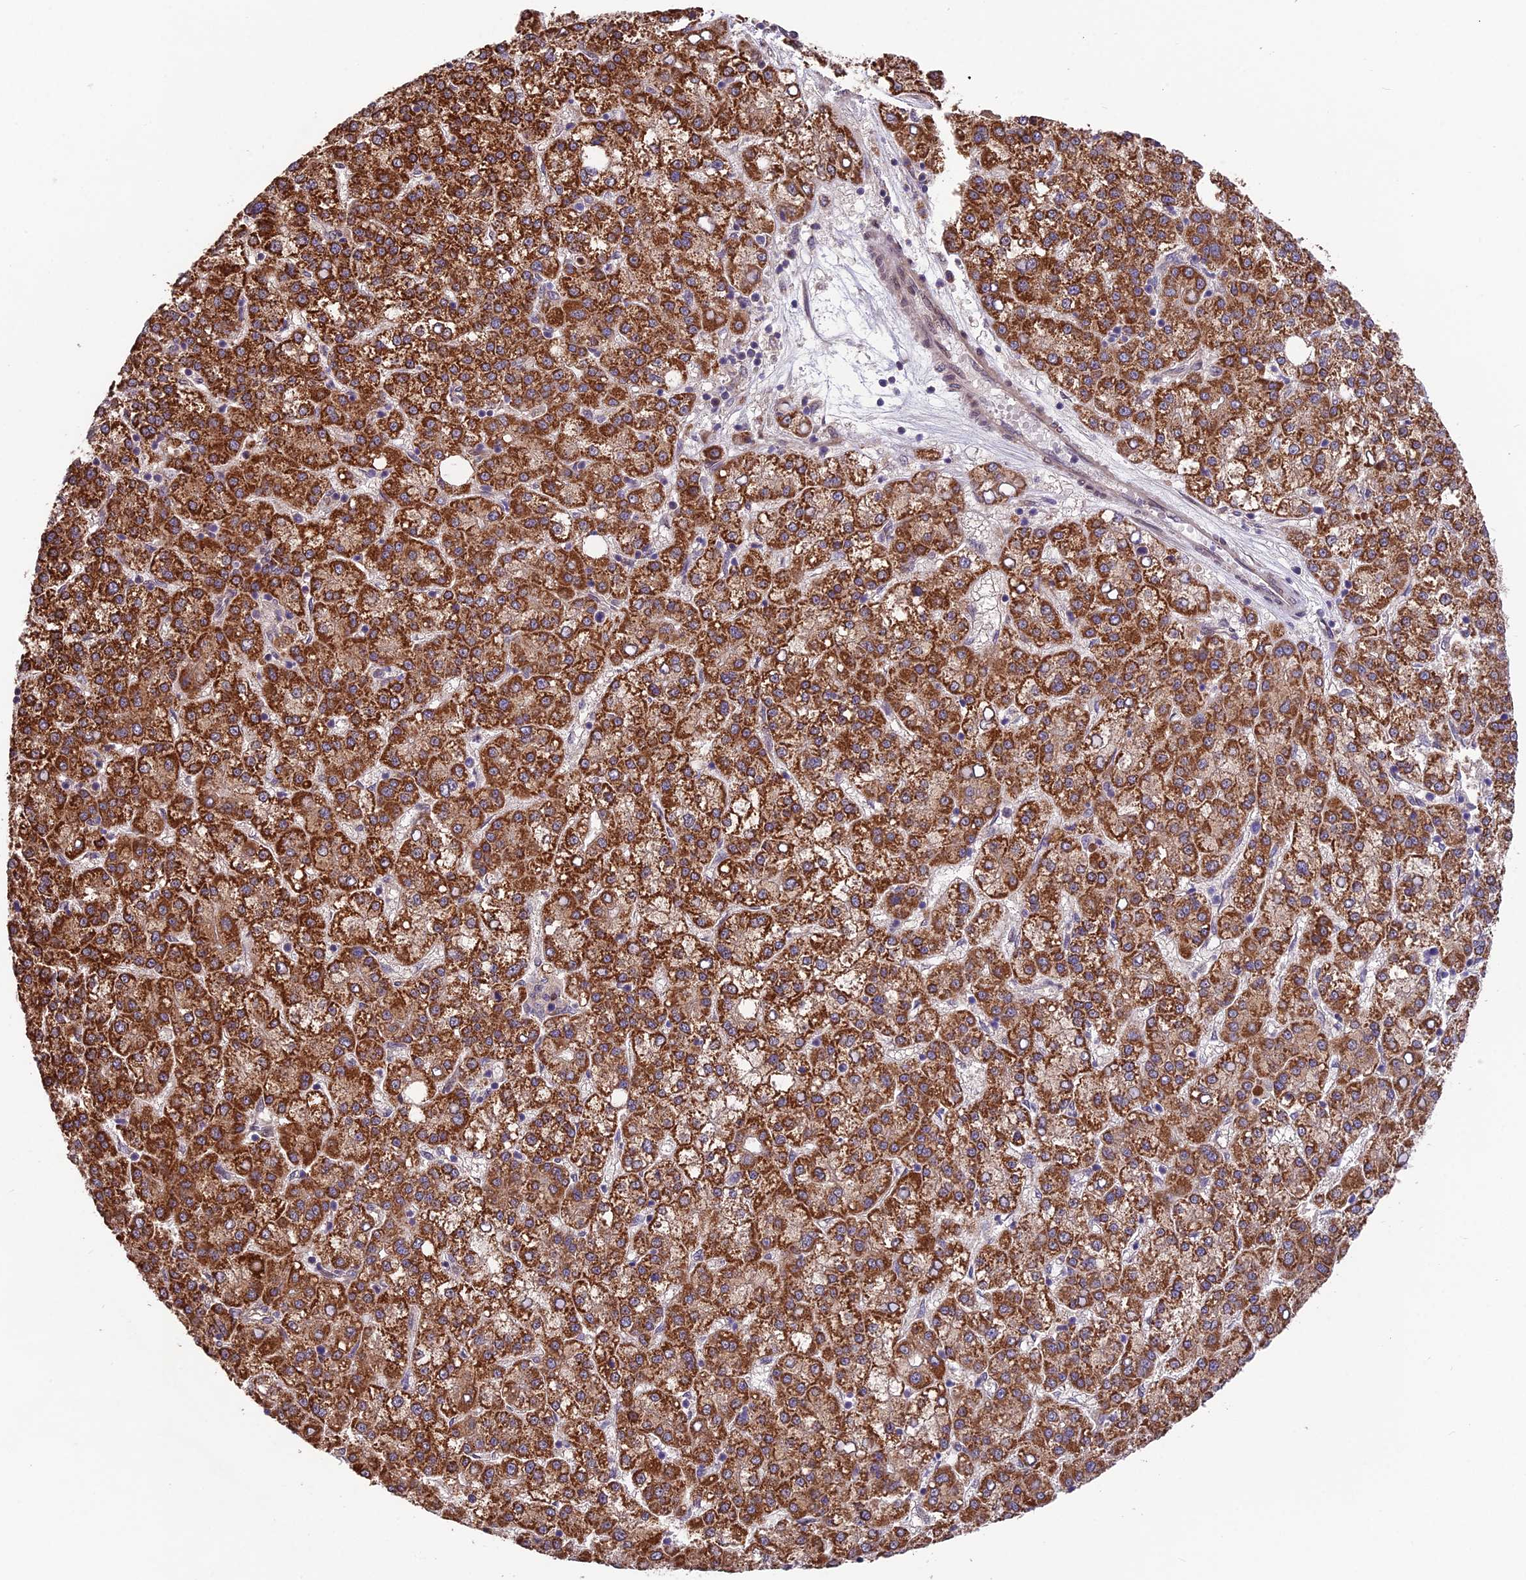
{"staining": {"intensity": "strong", "quantity": ">75%", "location": "cytoplasmic/membranous"}, "tissue": "liver cancer", "cell_type": "Tumor cells", "image_type": "cancer", "snomed": [{"axis": "morphology", "description": "Carcinoma, Hepatocellular, NOS"}, {"axis": "topography", "description": "Liver"}], "caption": "Brown immunohistochemical staining in human liver hepatocellular carcinoma demonstrates strong cytoplasmic/membranous expression in approximately >75% of tumor cells.", "gene": "CYP2R1", "patient": {"sex": "female", "age": 58}}